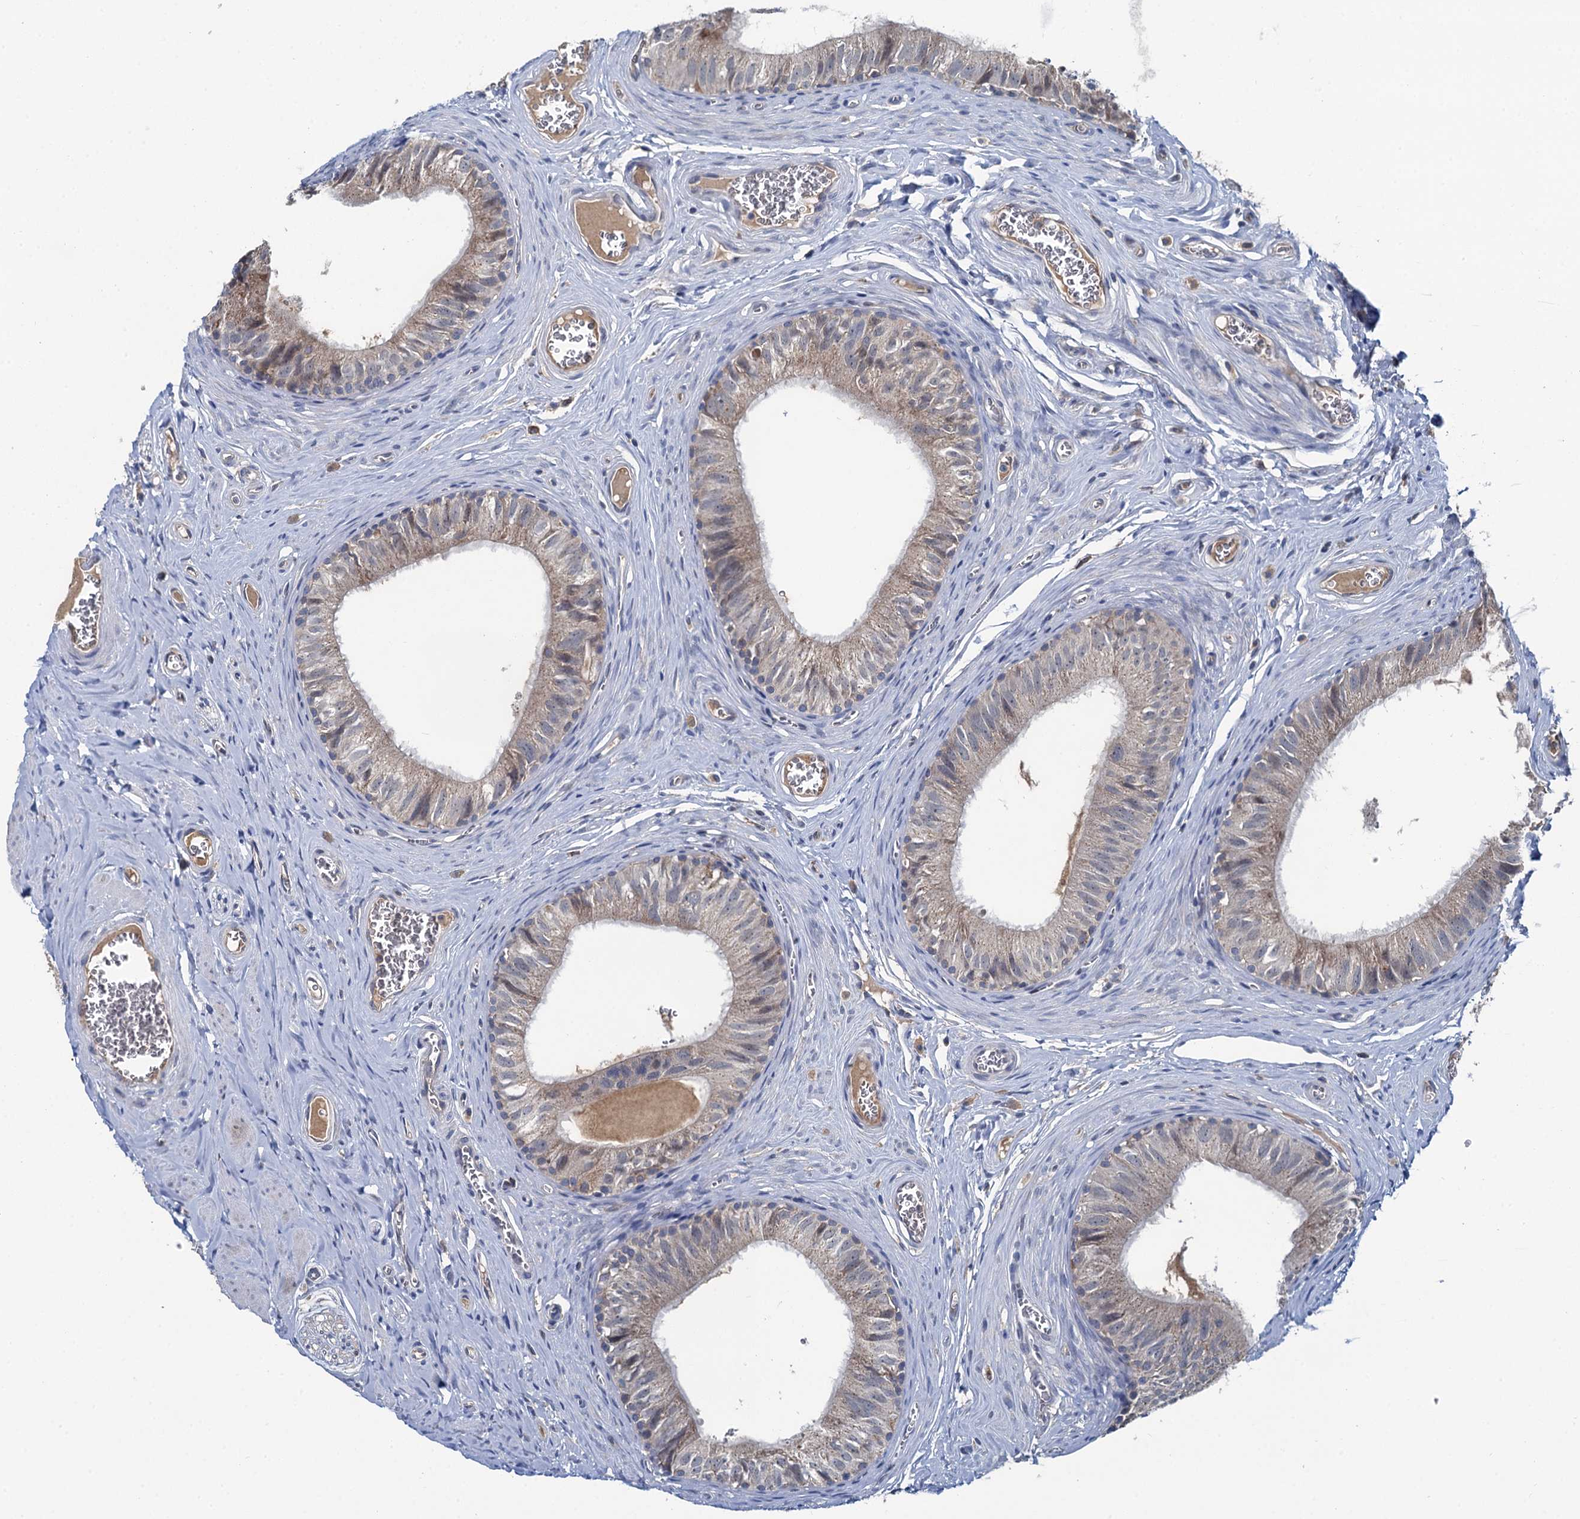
{"staining": {"intensity": "moderate", "quantity": "25%-75%", "location": "cytoplasmic/membranous"}, "tissue": "epididymis", "cell_type": "Glandular cells", "image_type": "normal", "snomed": [{"axis": "morphology", "description": "Normal tissue, NOS"}, {"axis": "topography", "description": "Epididymis"}], "caption": "Immunohistochemical staining of benign epididymis exhibits medium levels of moderate cytoplasmic/membranous expression in approximately 25%-75% of glandular cells. (DAB = brown stain, brightfield microscopy at high magnification).", "gene": "METTL4", "patient": {"sex": "male", "age": 42}}